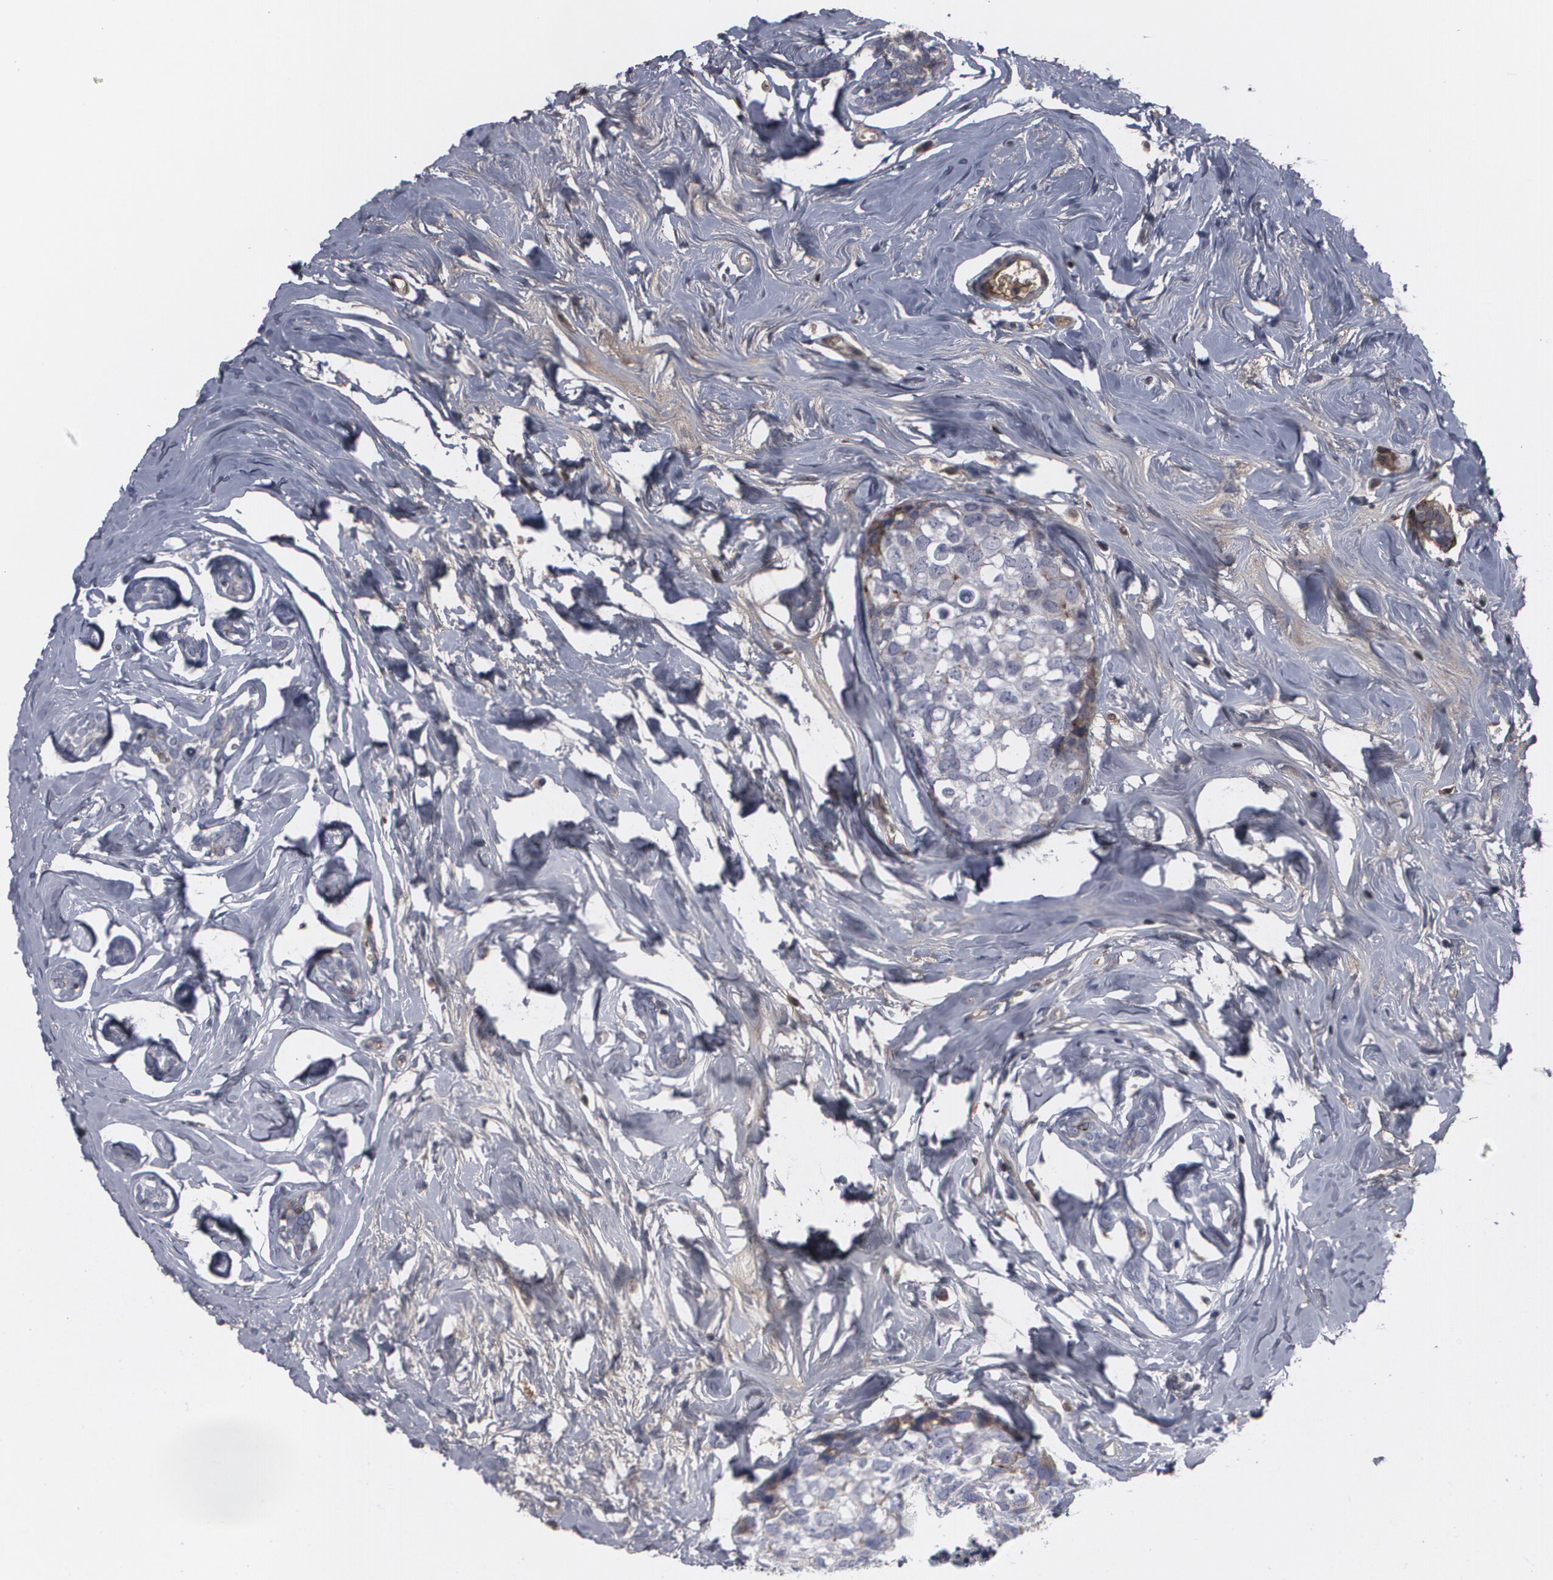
{"staining": {"intensity": "negative", "quantity": "none", "location": "none"}, "tissue": "breast cancer", "cell_type": "Tumor cells", "image_type": "cancer", "snomed": [{"axis": "morphology", "description": "Normal tissue, NOS"}, {"axis": "morphology", "description": "Duct carcinoma"}, {"axis": "topography", "description": "Breast"}], "caption": "Breast cancer was stained to show a protein in brown. There is no significant expression in tumor cells. The staining is performed using DAB brown chromogen with nuclei counter-stained in using hematoxylin.", "gene": "LRG1", "patient": {"sex": "female", "age": 50}}